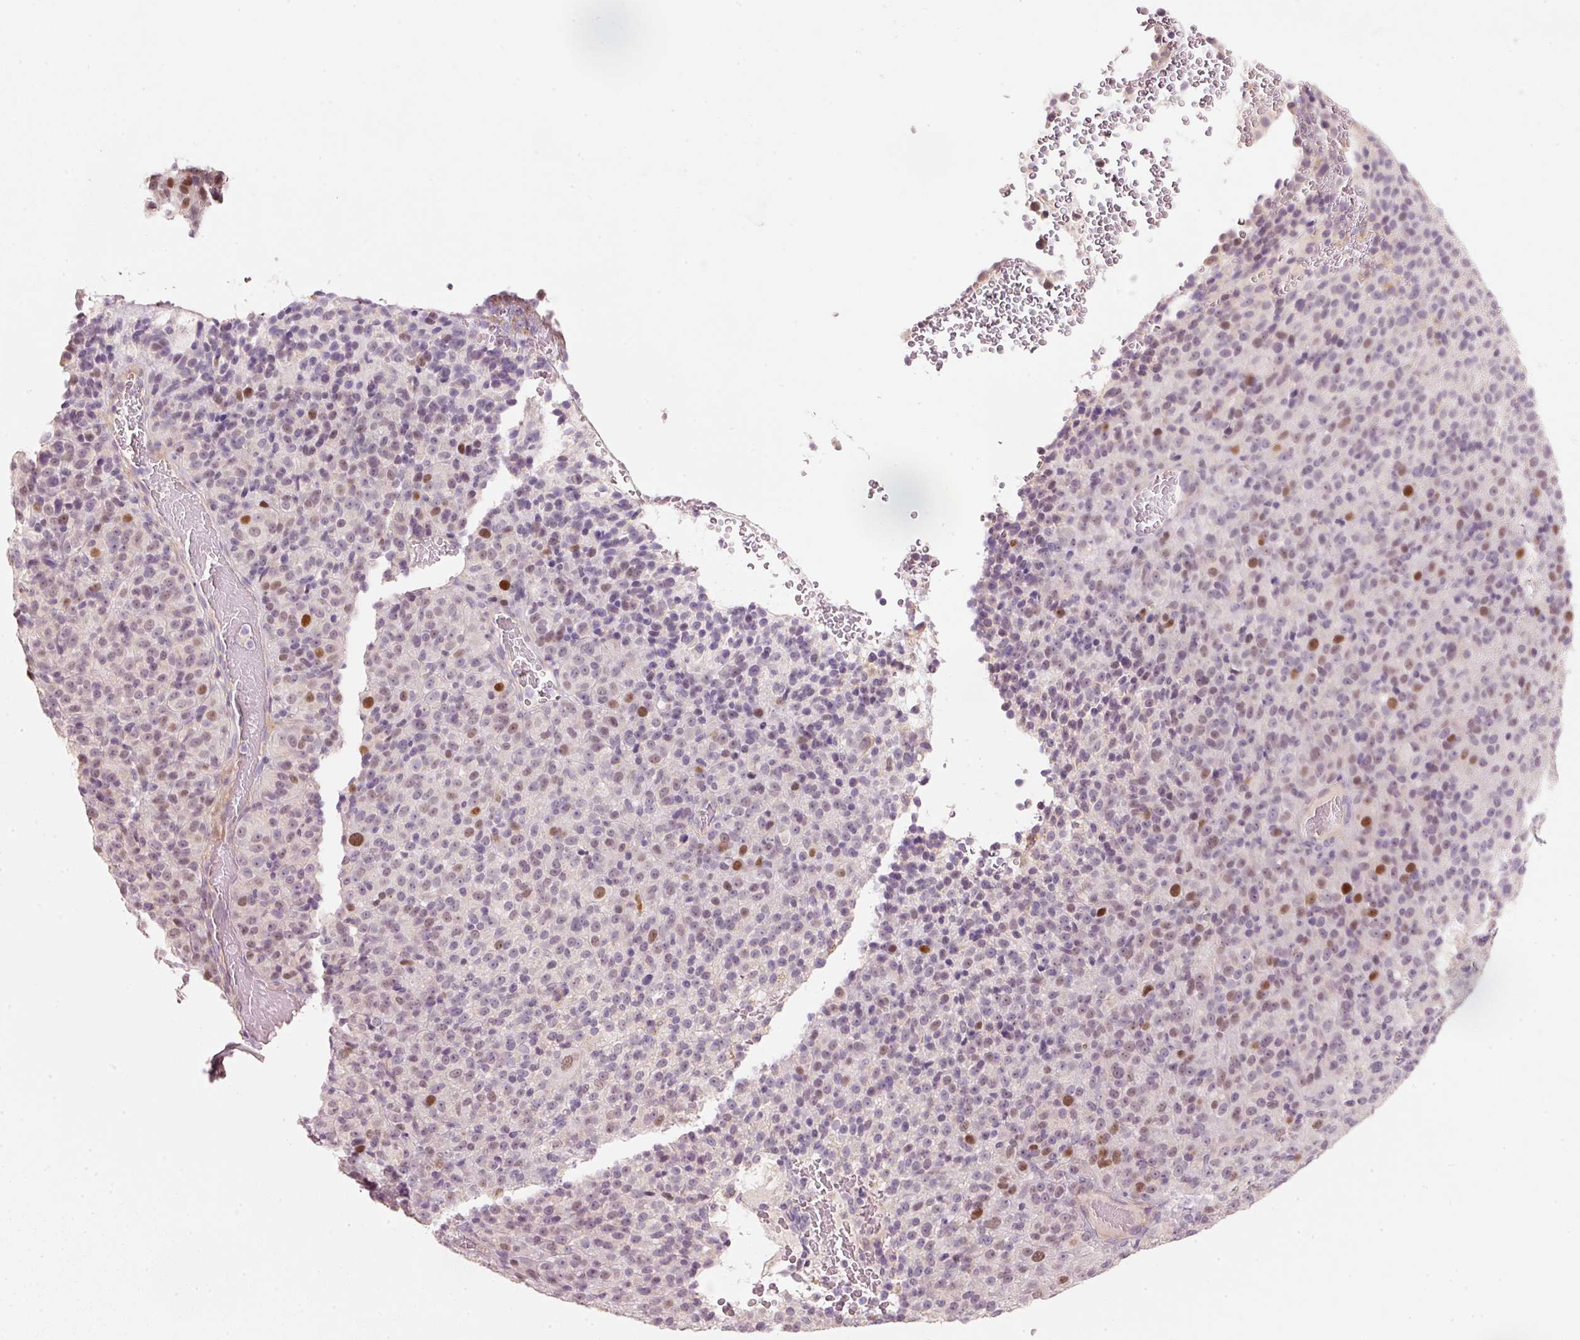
{"staining": {"intensity": "strong", "quantity": "<25%", "location": "nuclear"}, "tissue": "melanoma", "cell_type": "Tumor cells", "image_type": "cancer", "snomed": [{"axis": "morphology", "description": "Malignant melanoma, Metastatic site"}, {"axis": "topography", "description": "Brain"}], "caption": "A brown stain labels strong nuclear positivity of a protein in human melanoma tumor cells.", "gene": "TREX2", "patient": {"sex": "female", "age": 56}}